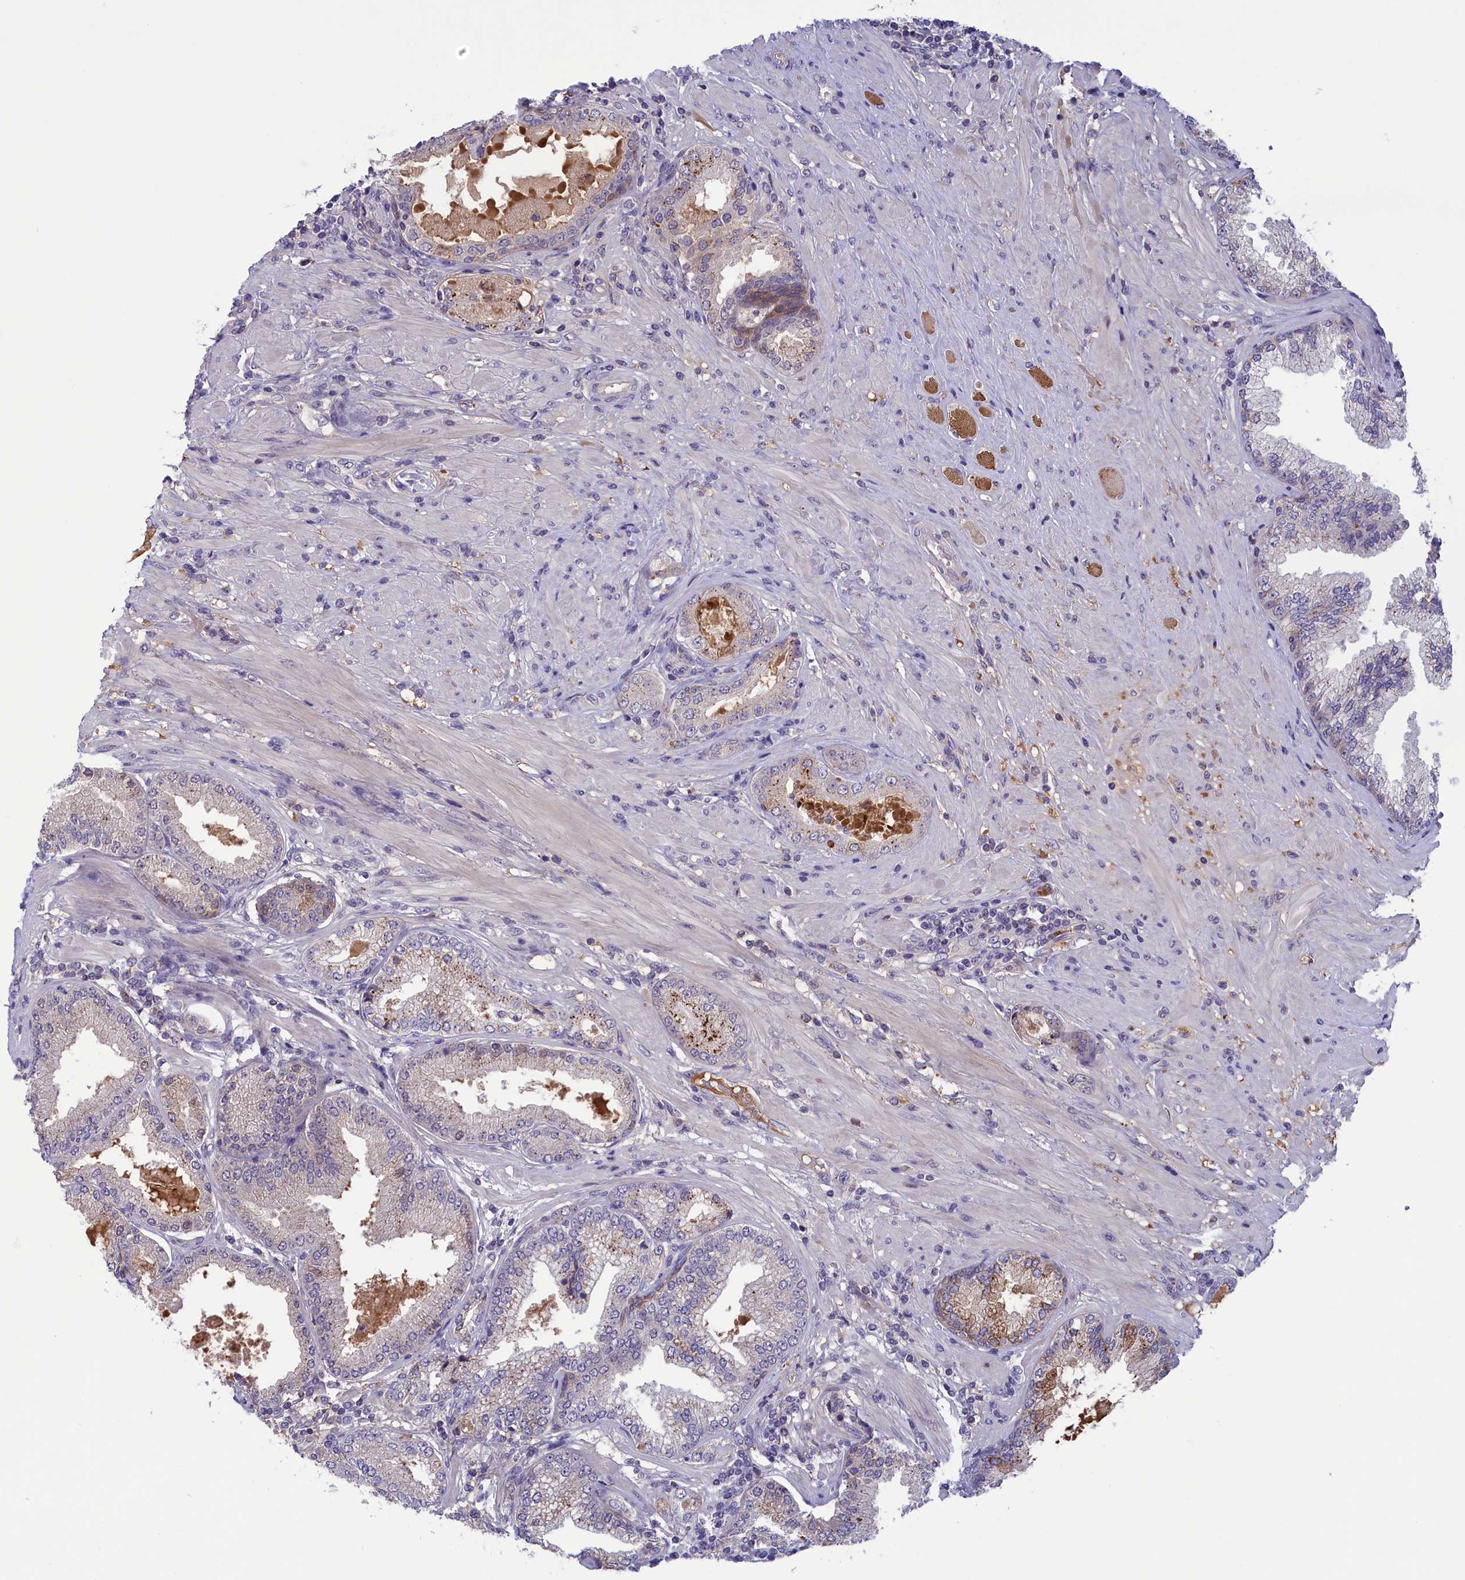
{"staining": {"intensity": "weak", "quantity": "<25%", "location": "cytoplasmic/membranous"}, "tissue": "prostate cancer", "cell_type": "Tumor cells", "image_type": "cancer", "snomed": [{"axis": "morphology", "description": "Adenocarcinoma, High grade"}, {"axis": "topography", "description": "Prostate"}], "caption": "Tumor cells are negative for protein expression in human prostate cancer (high-grade adenocarcinoma).", "gene": "STYX", "patient": {"sex": "male", "age": 71}}